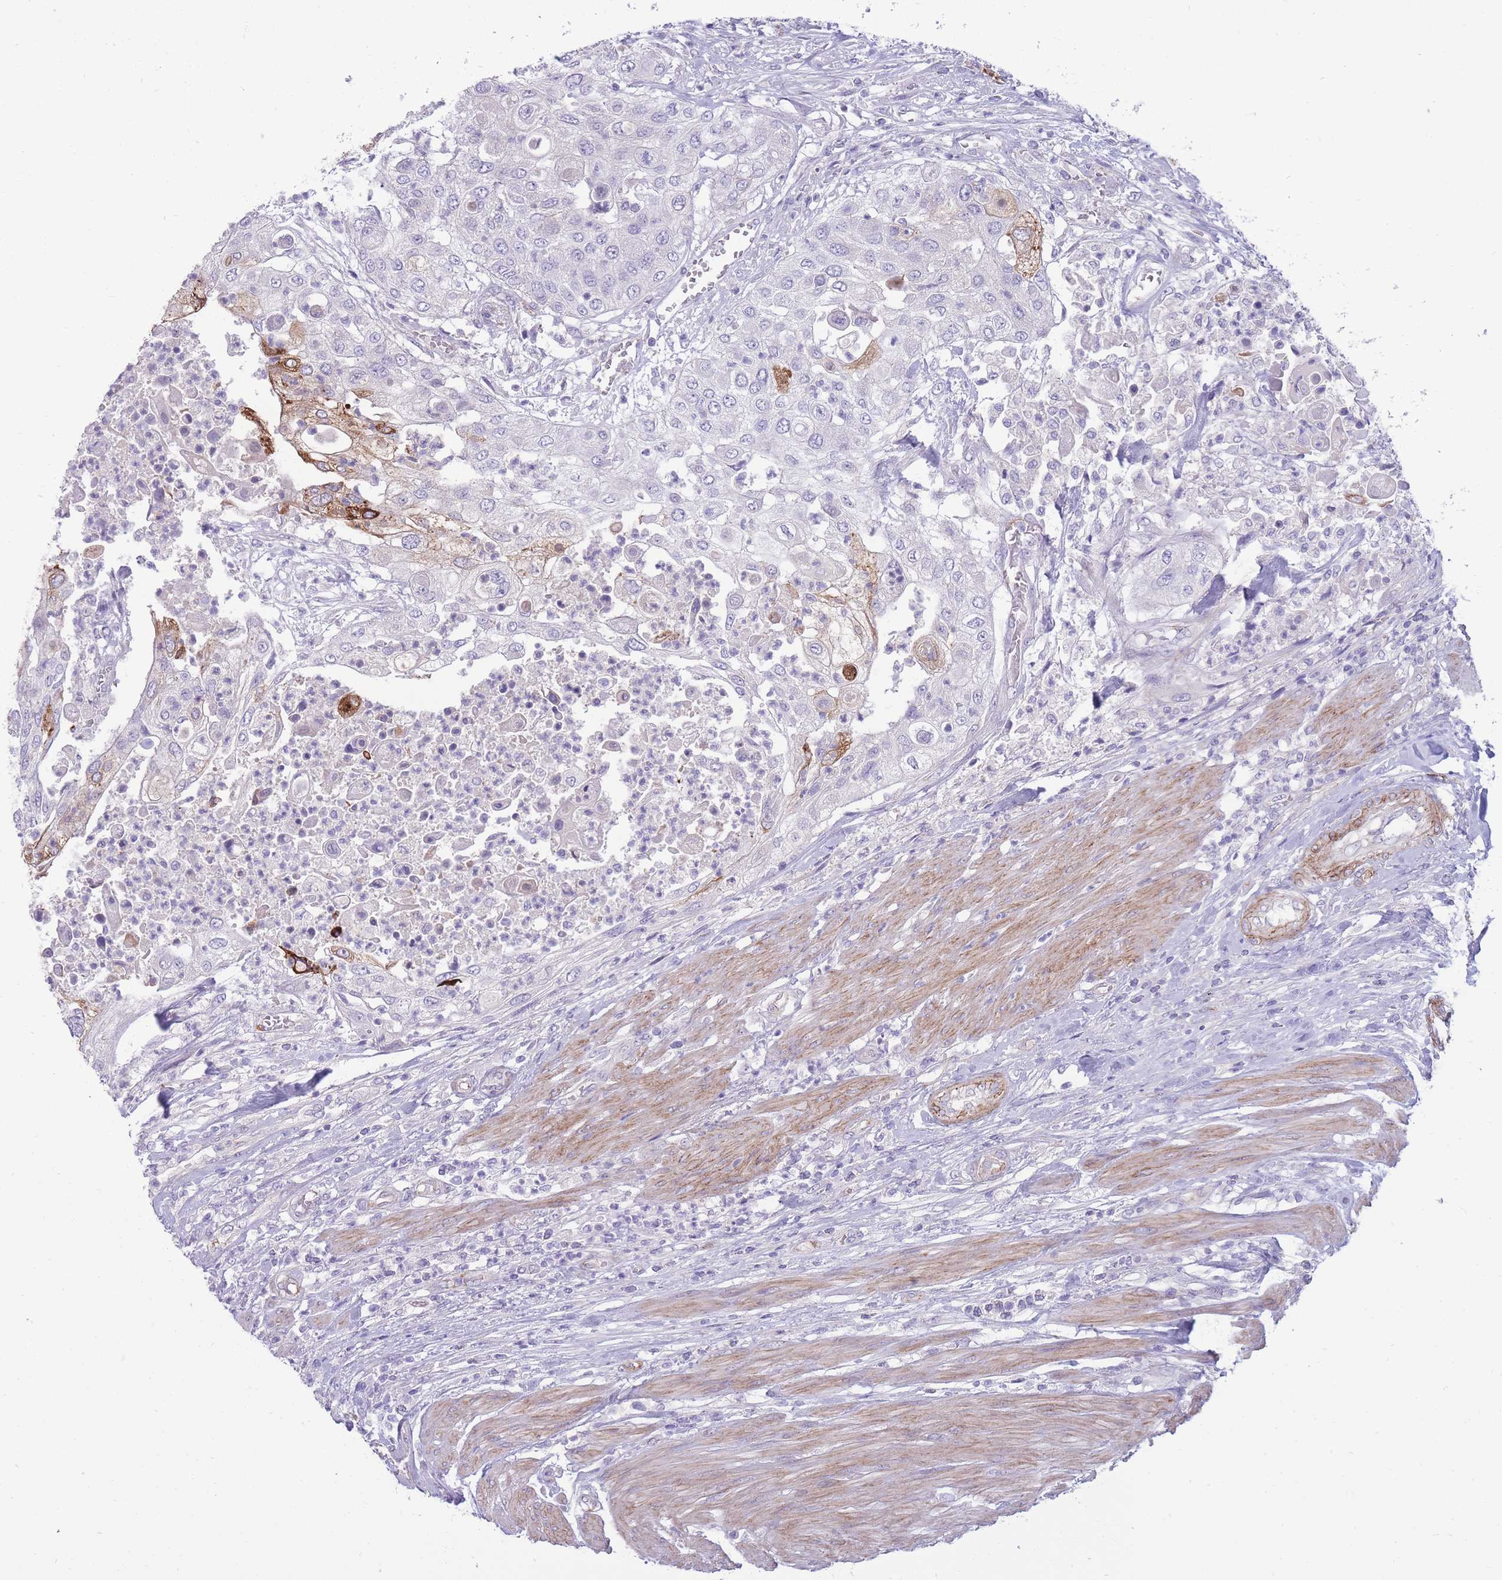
{"staining": {"intensity": "strong", "quantity": "<25%", "location": "cytoplasmic/membranous"}, "tissue": "urothelial cancer", "cell_type": "Tumor cells", "image_type": "cancer", "snomed": [{"axis": "morphology", "description": "Urothelial carcinoma, High grade"}, {"axis": "topography", "description": "Urinary bladder"}], "caption": "A photomicrograph of urothelial cancer stained for a protein demonstrates strong cytoplasmic/membranous brown staining in tumor cells.", "gene": "RGS11", "patient": {"sex": "female", "age": 79}}